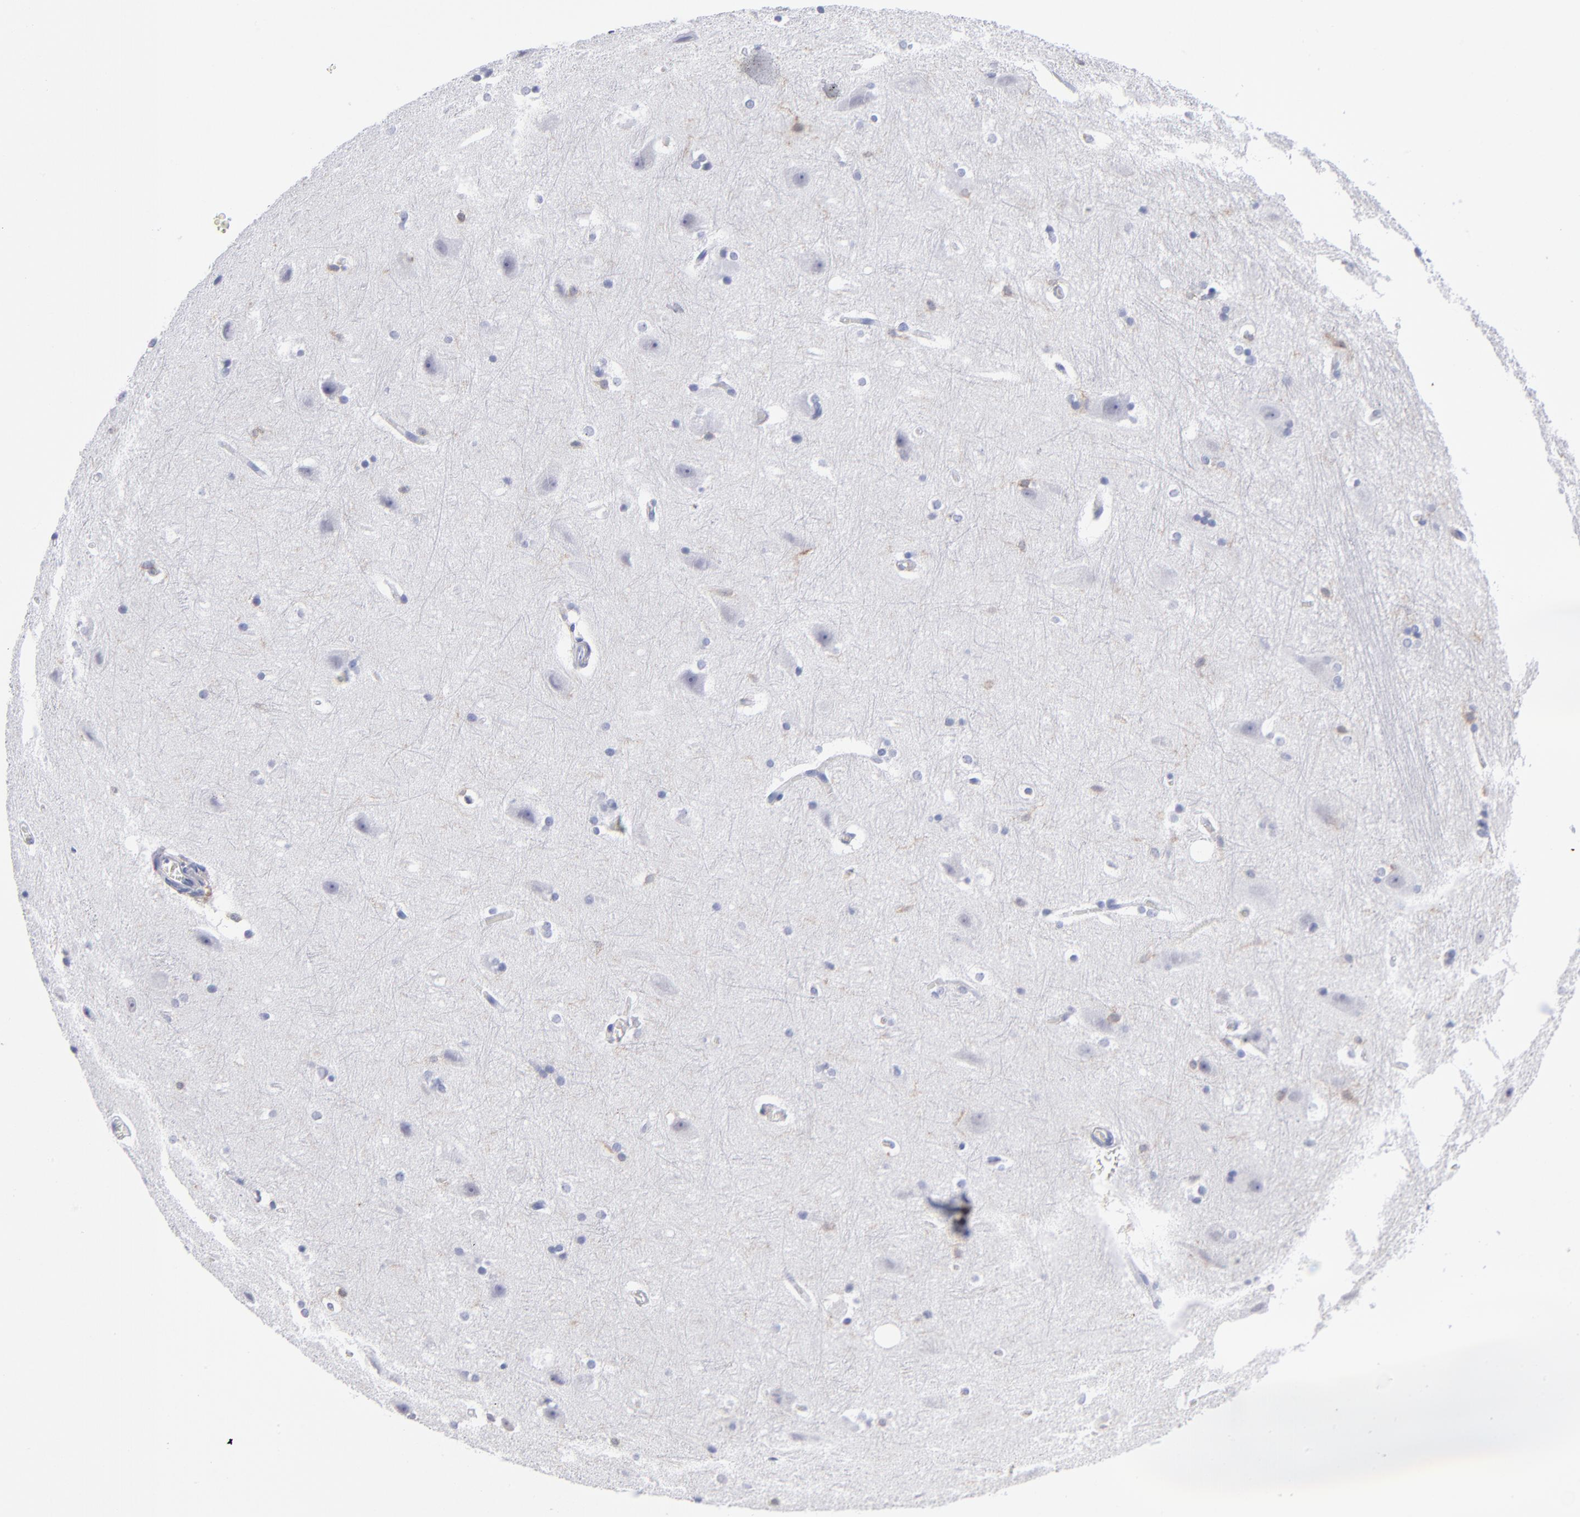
{"staining": {"intensity": "negative", "quantity": "none", "location": "none"}, "tissue": "hippocampus", "cell_type": "Glial cells", "image_type": "normal", "snomed": [{"axis": "morphology", "description": "Normal tissue, NOS"}, {"axis": "topography", "description": "Hippocampus"}], "caption": "The image reveals no significant staining in glial cells of hippocampus.", "gene": "LAT2", "patient": {"sex": "female", "age": 19}}